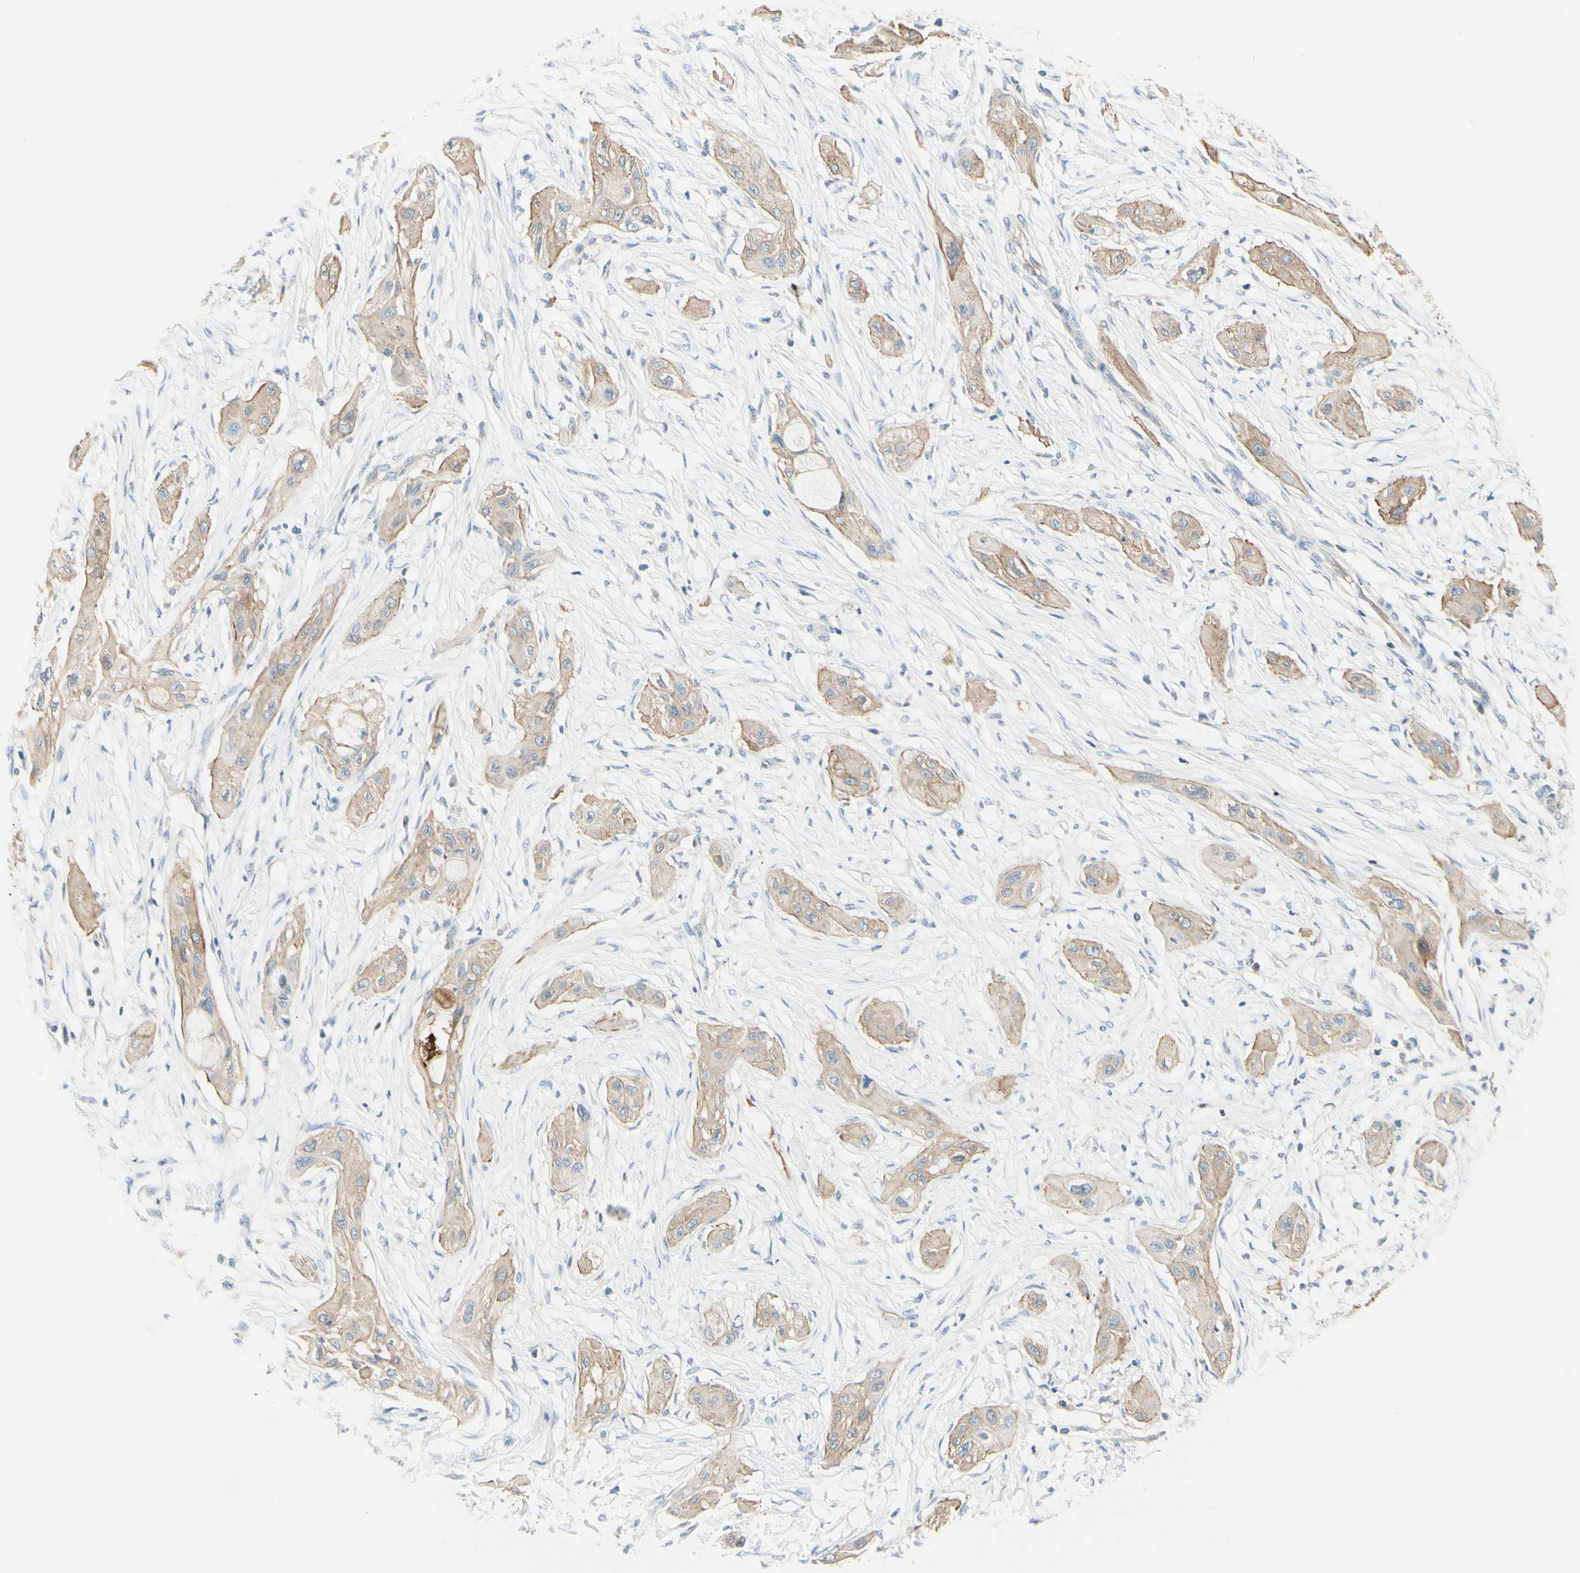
{"staining": {"intensity": "weak", "quantity": ">75%", "location": "cytoplasmic/membranous"}, "tissue": "lung cancer", "cell_type": "Tumor cells", "image_type": "cancer", "snomed": [{"axis": "morphology", "description": "Squamous cell carcinoma, NOS"}, {"axis": "topography", "description": "Lung"}], "caption": "Tumor cells demonstrate low levels of weak cytoplasmic/membranous expression in approximately >75% of cells in human lung cancer. Immunohistochemistry stains the protein in brown and the nuclei are stained blue.", "gene": "MTM1", "patient": {"sex": "female", "age": 47}}